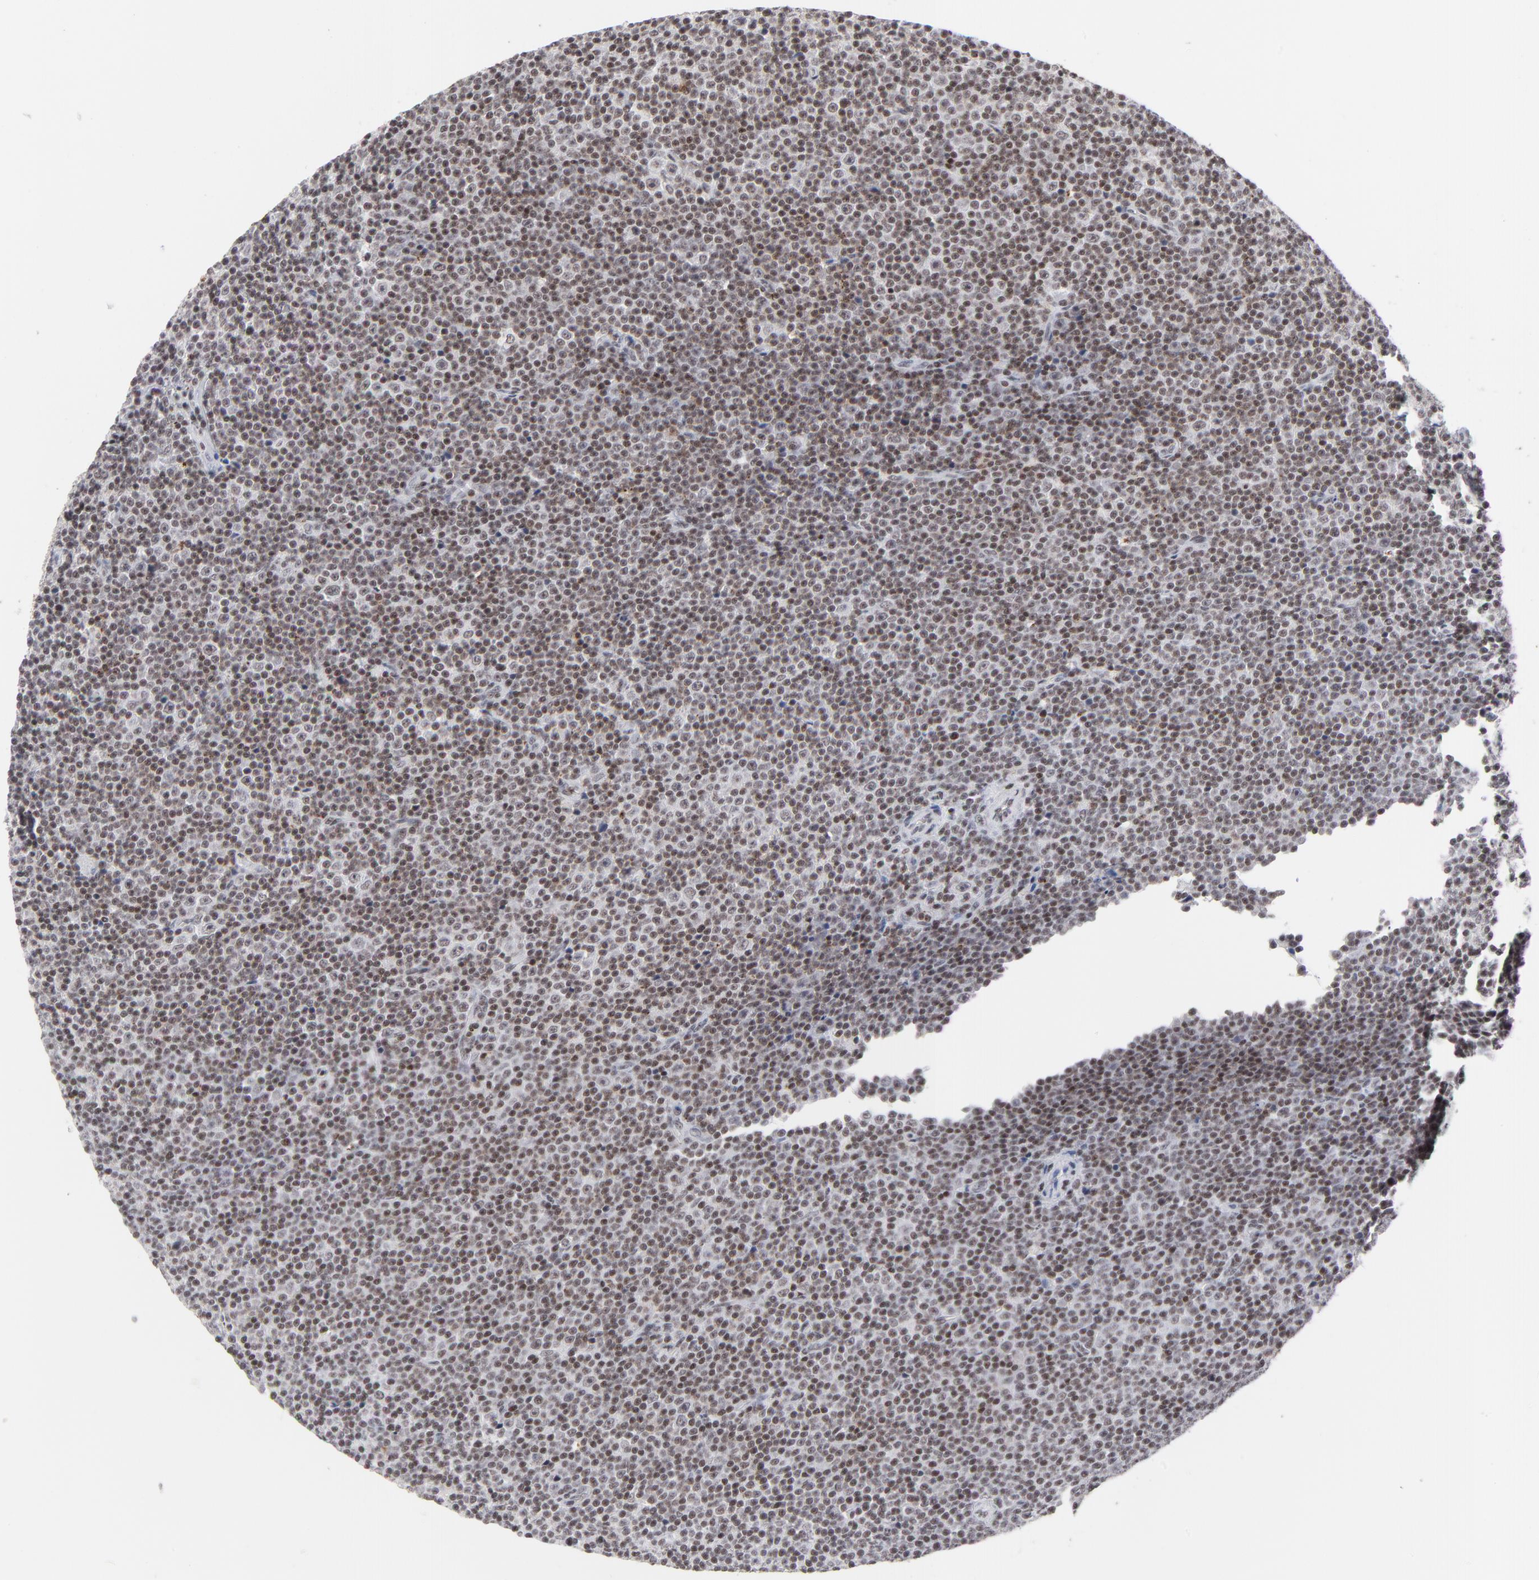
{"staining": {"intensity": "weak", "quantity": ">75%", "location": "nuclear"}, "tissue": "lymphoma", "cell_type": "Tumor cells", "image_type": "cancer", "snomed": [{"axis": "morphology", "description": "Malignant lymphoma, non-Hodgkin's type, Low grade"}, {"axis": "topography", "description": "Lymph node"}], "caption": "DAB (3,3'-diaminobenzidine) immunohistochemical staining of human malignant lymphoma, non-Hodgkin's type (low-grade) exhibits weak nuclear protein positivity in about >75% of tumor cells.", "gene": "ZNF143", "patient": {"sex": "female", "age": 67}}